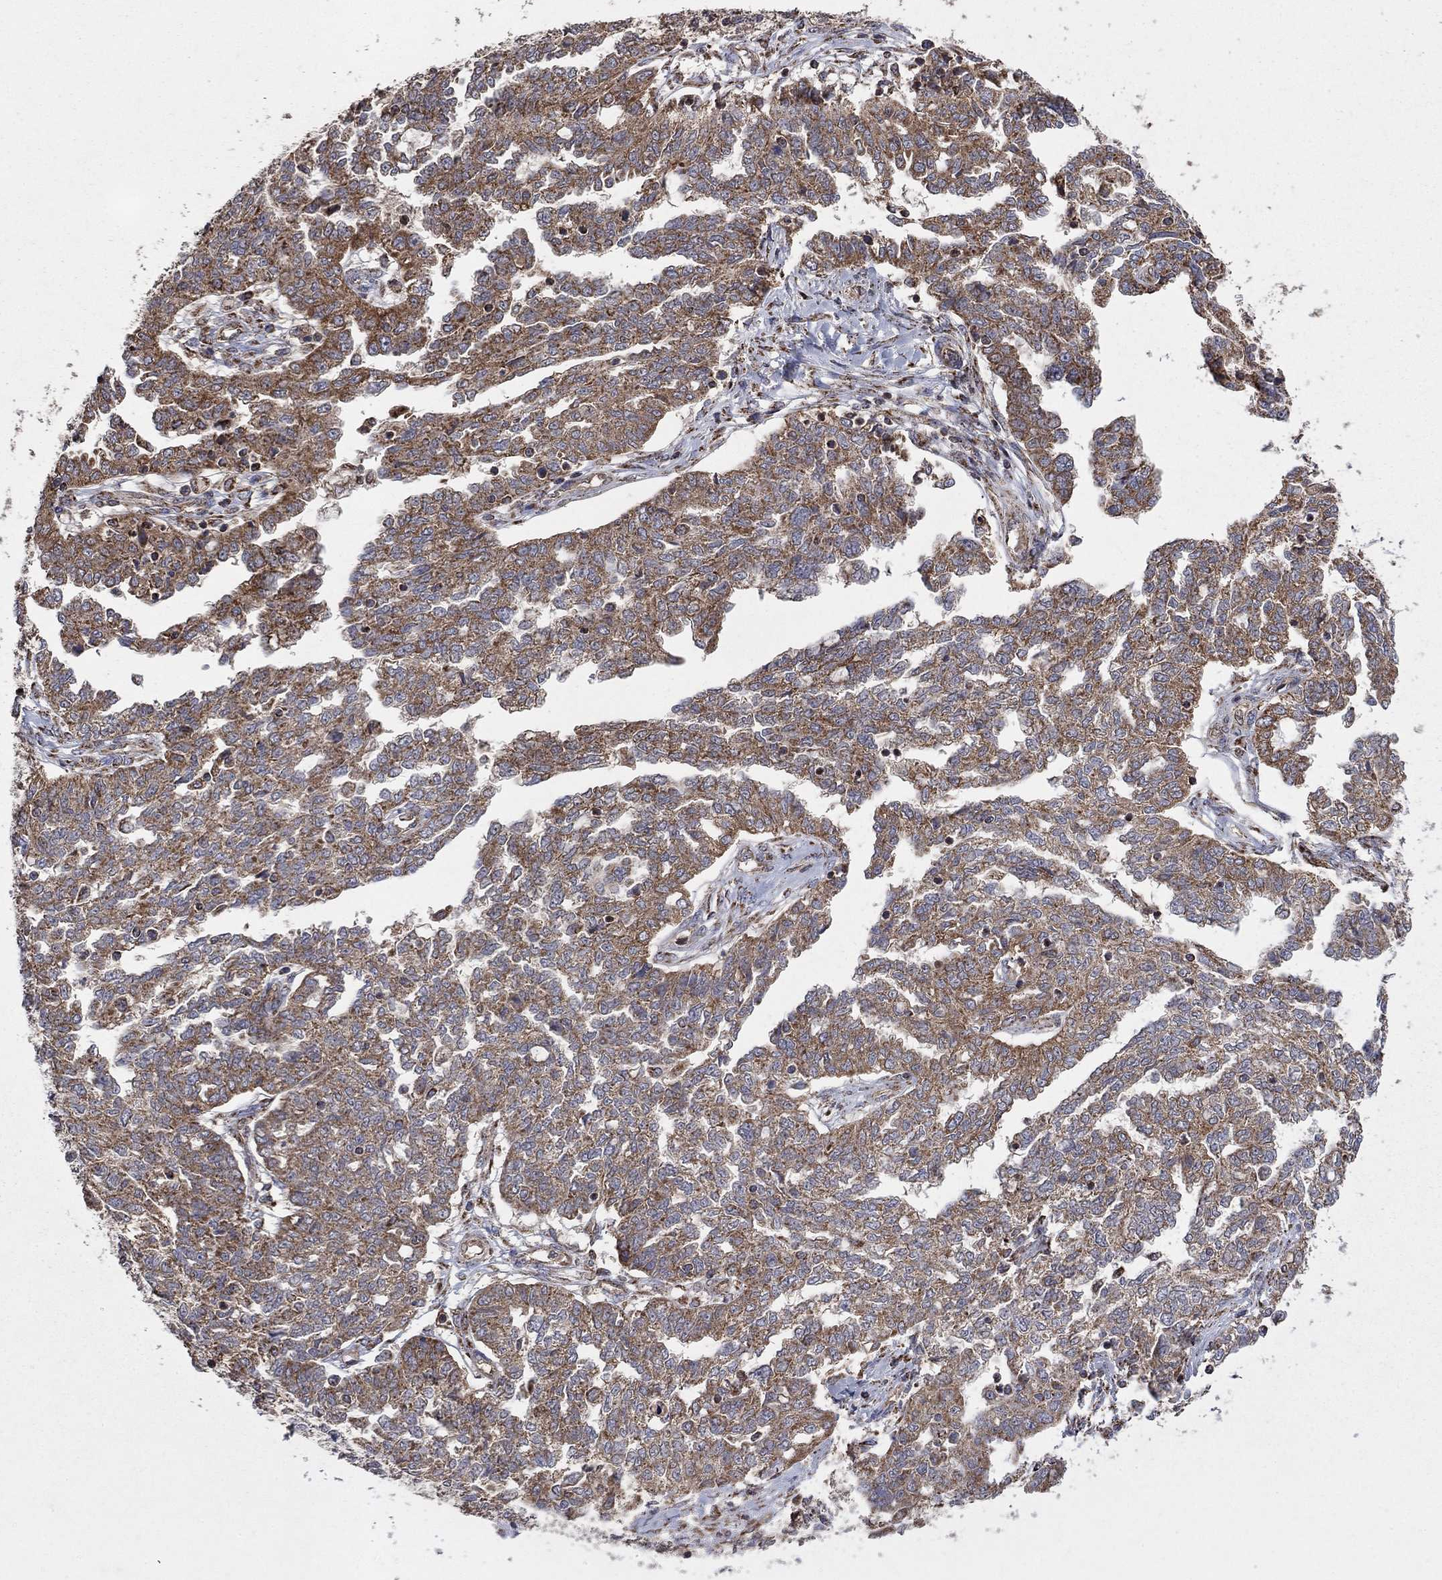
{"staining": {"intensity": "moderate", "quantity": ">75%", "location": "cytoplasmic/membranous"}, "tissue": "ovarian cancer", "cell_type": "Tumor cells", "image_type": "cancer", "snomed": [{"axis": "morphology", "description": "Cystadenocarcinoma, serous, NOS"}, {"axis": "topography", "description": "Ovary"}], "caption": "Immunohistochemistry (IHC) (DAB (3,3'-diaminobenzidine)) staining of human ovarian serous cystadenocarcinoma demonstrates moderate cytoplasmic/membranous protein staining in approximately >75% of tumor cells.", "gene": "DPH1", "patient": {"sex": "female", "age": 67}}